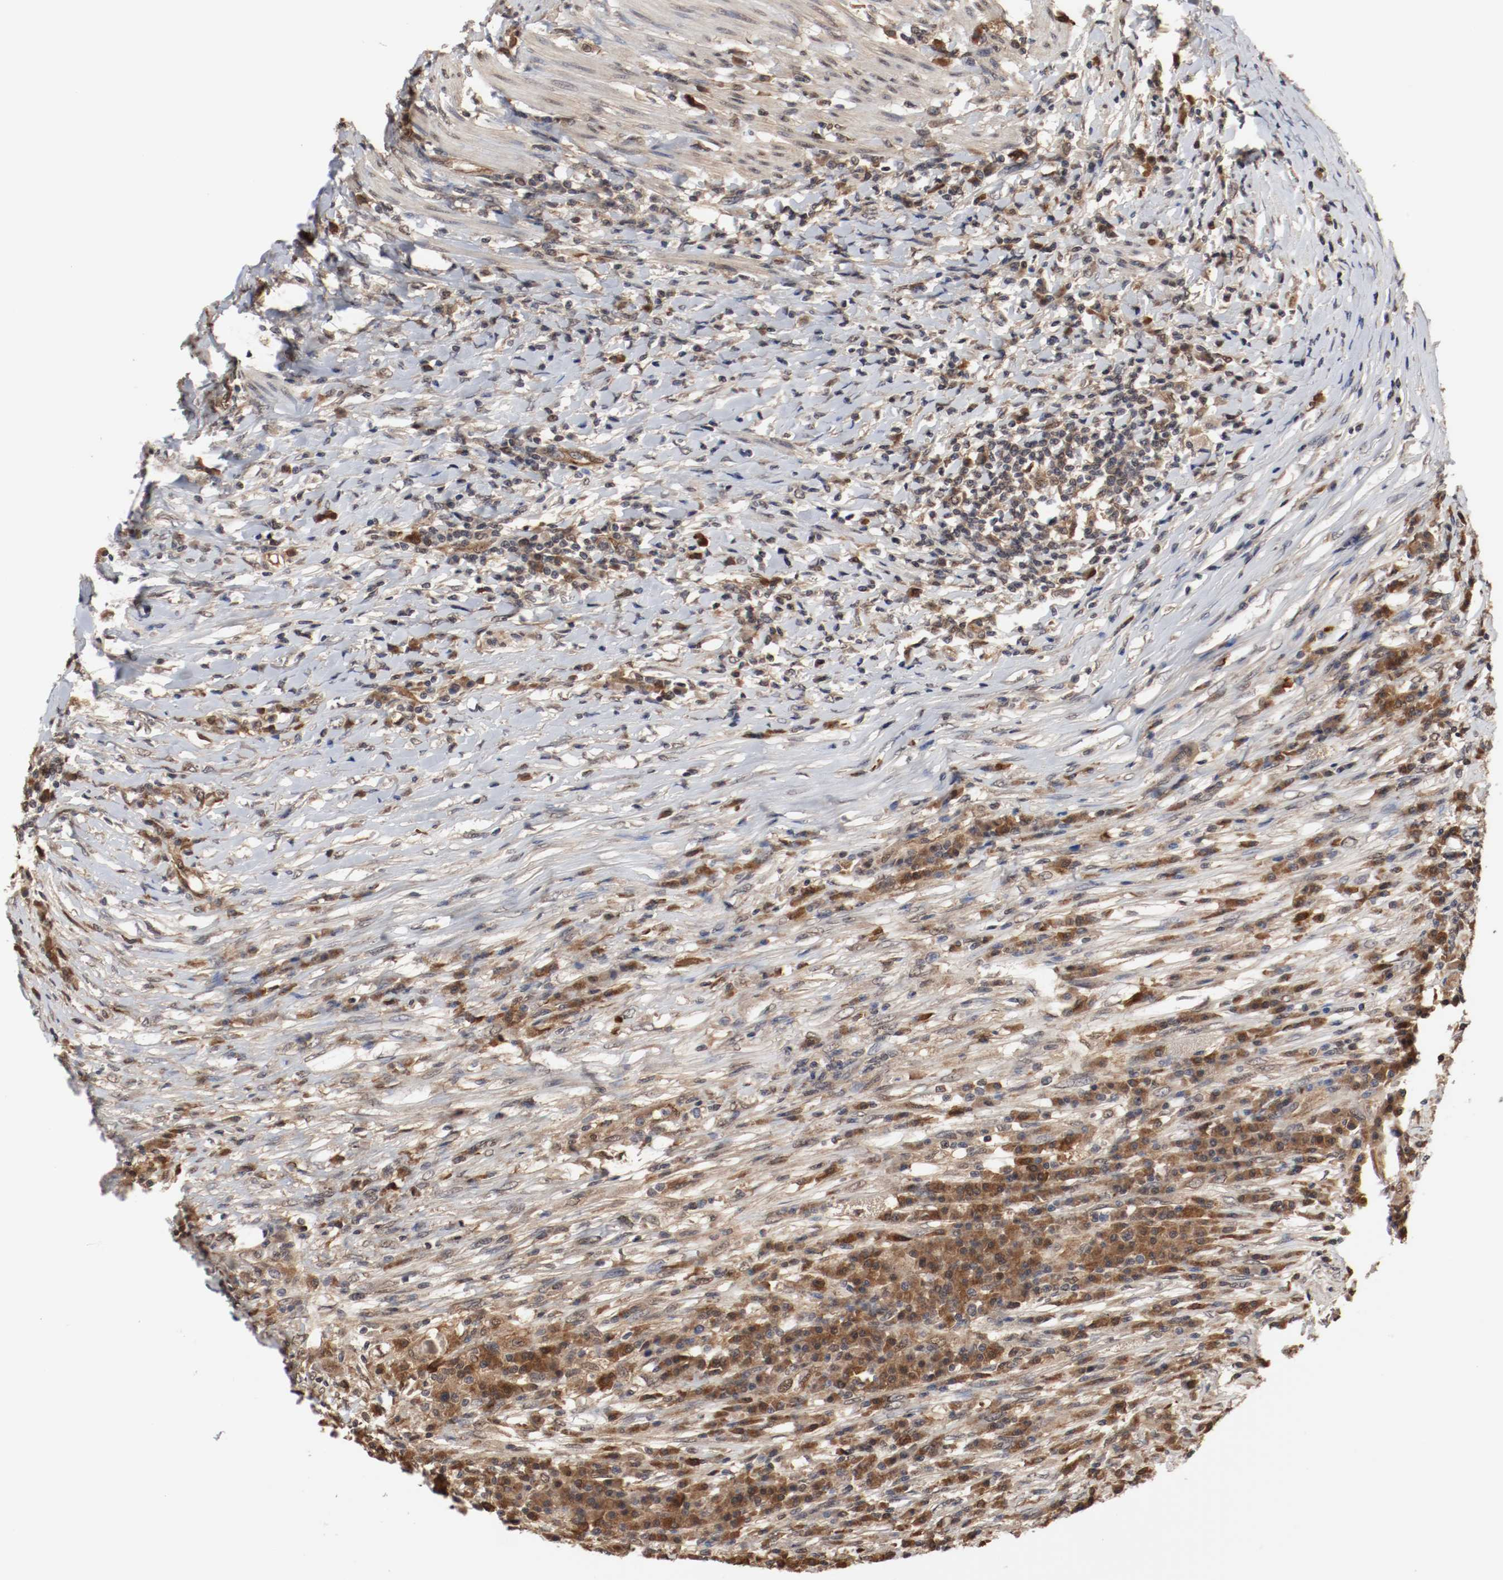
{"staining": {"intensity": "strong", "quantity": ">75%", "location": "cytoplasmic/membranous"}, "tissue": "colorectal cancer", "cell_type": "Tumor cells", "image_type": "cancer", "snomed": [{"axis": "morphology", "description": "Adenocarcinoma, NOS"}, {"axis": "topography", "description": "Colon"}], "caption": "Colorectal cancer (adenocarcinoma) stained with immunohistochemistry (IHC) exhibits strong cytoplasmic/membranous expression in approximately >75% of tumor cells.", "gene": "AFG3L2", "patient": {"sex": "female", "age": 78}}